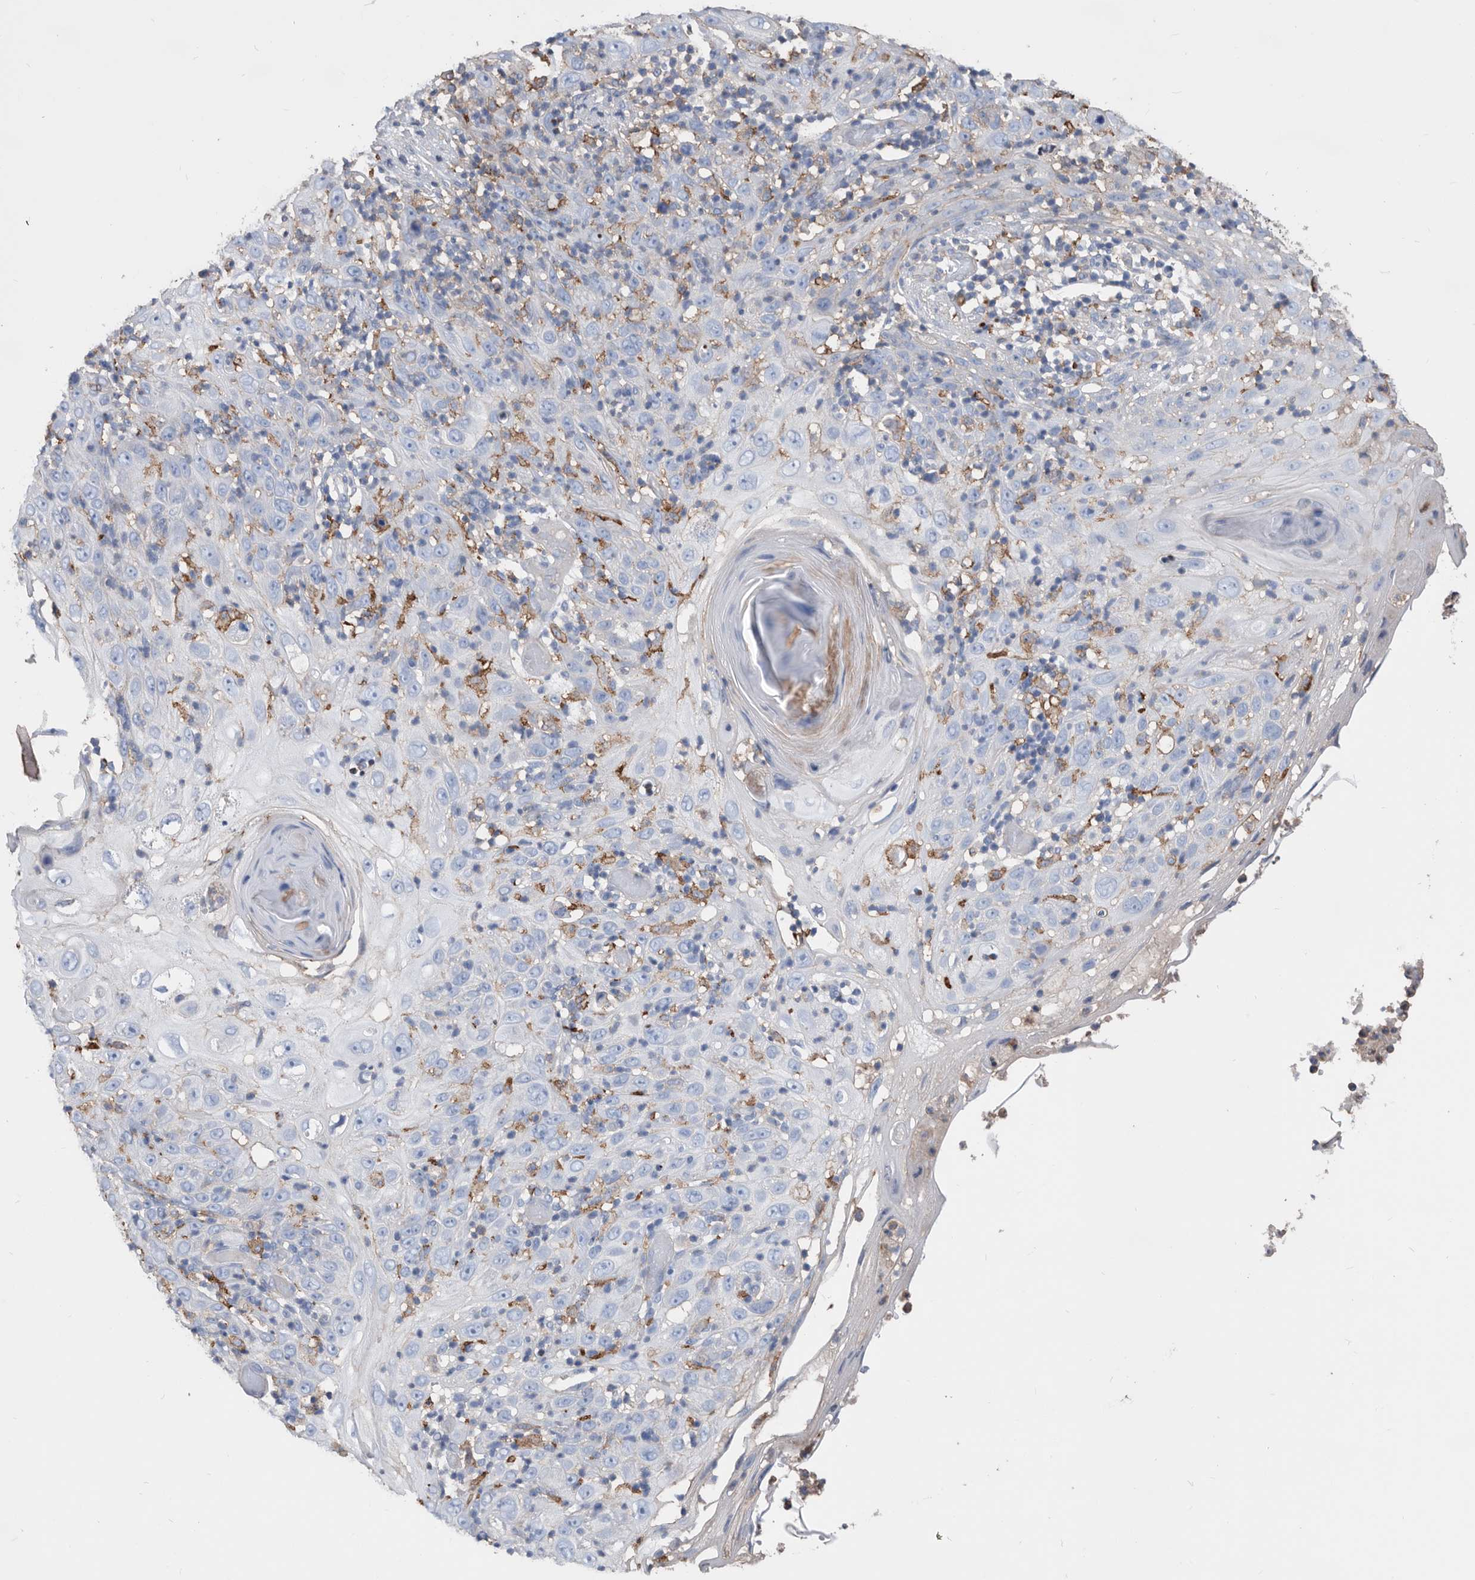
{"staining": {"intensity": "negative", "quantity": "none", "location": "none"}, "tissue": "skin cancer", "cell_type": "Tumor cells", "image_type": "cancer", "snomed": [{"axis": "morphology", "description": "Squamous cell carcinoma, NOS"}, {"axis": "topography", "description": "Skin"}], "caption": "The histopathology image demonstrates no staining of tumor cells in skin squamous cell carcinoma.", "gene": "MS4A4A", "patient": {"sex": "female", "age": 88}}